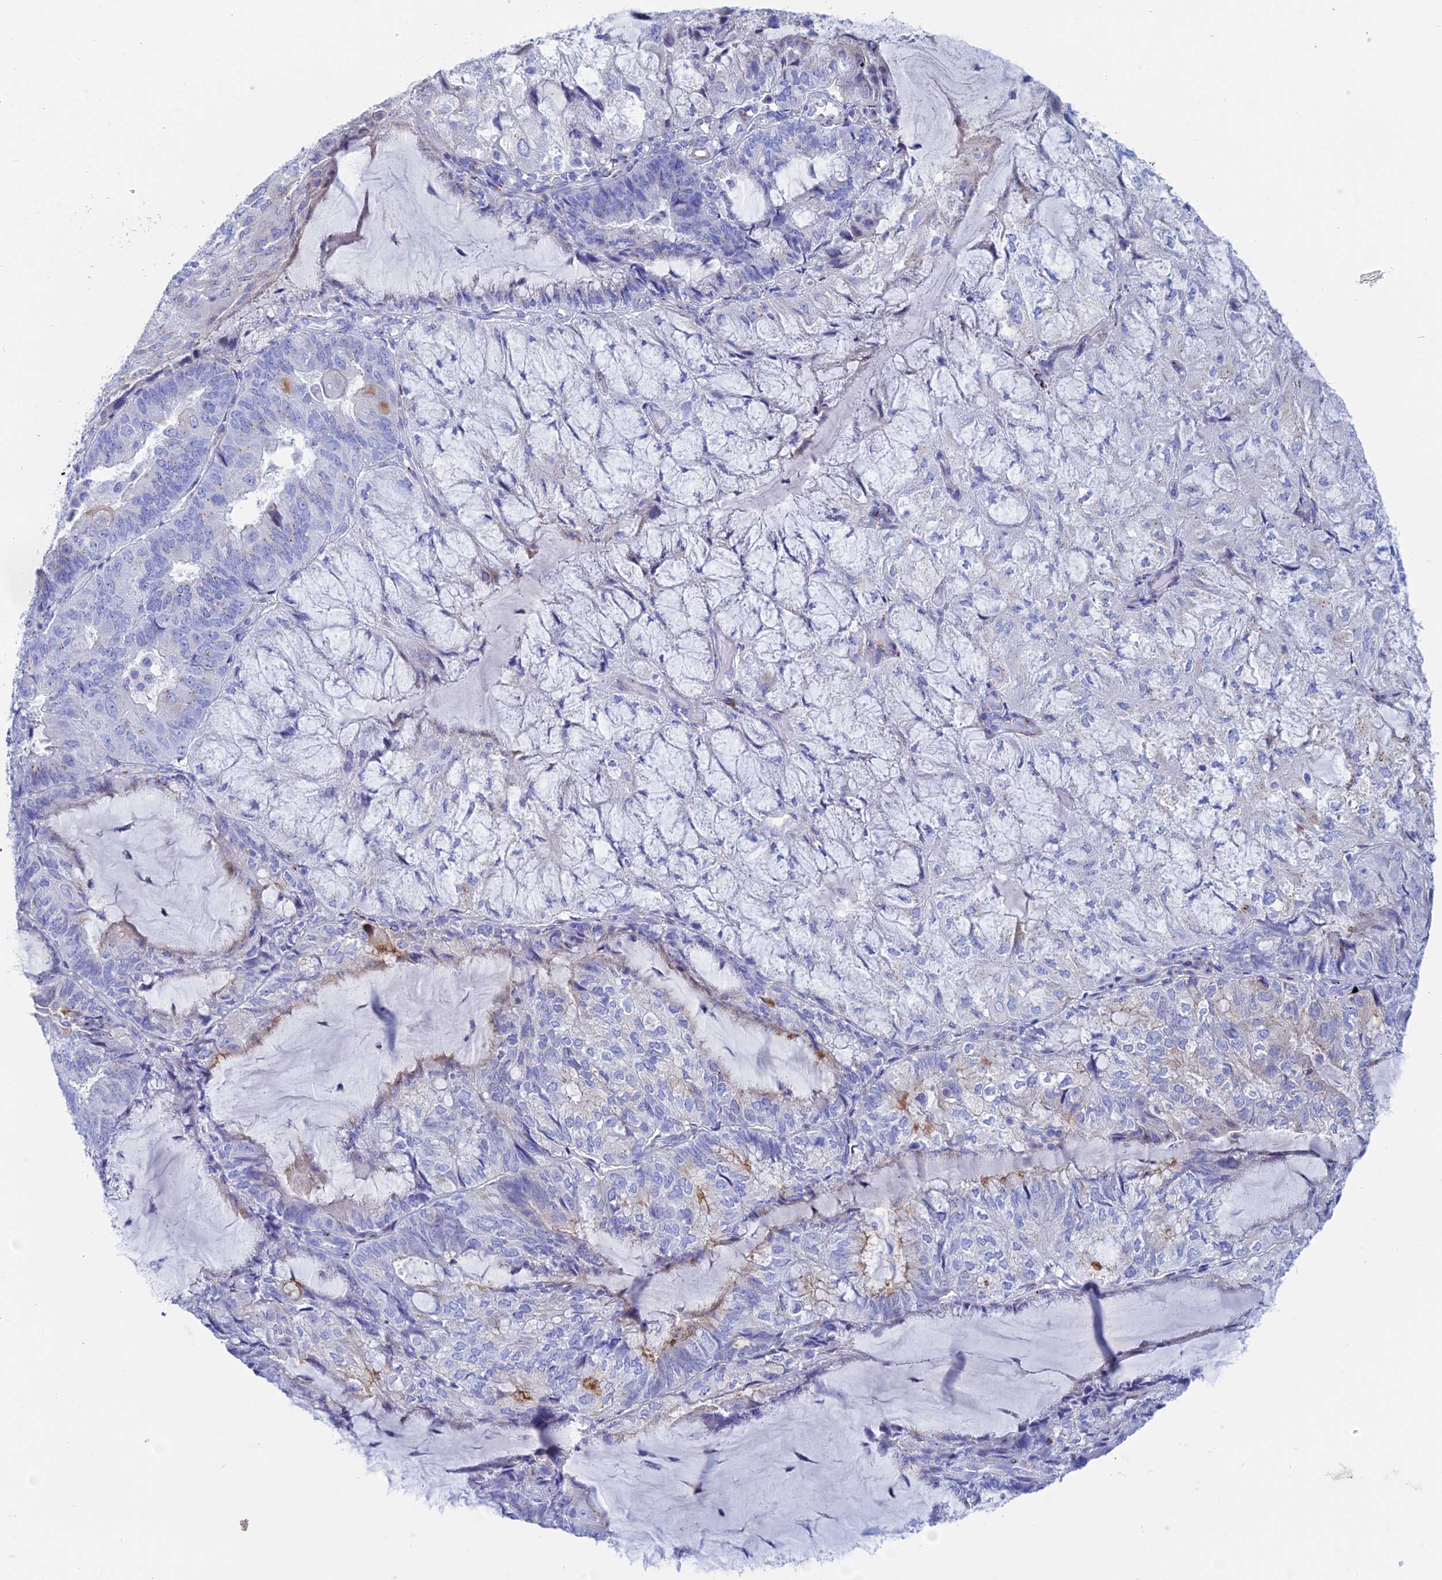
{"staining": {"intensity": "negative", "quantity": "none", "location": "none"}, "tissue": "endometrial cancer", "cell_type": "Tumor cells", "image_type": "cancer", "snomed": [{"axis": "morphology", "description": "Adenocarcinoma, NOS"}, {"axis": "topography", "description": "Endometrium"}], "caption": "High power microscopy micrograph of an IHC image of endometrial adenocarcinoma, revealing no significant staining in tumor cells.", "gene": "ERICH4", "patient": {"sex": "female", "age": 81}}